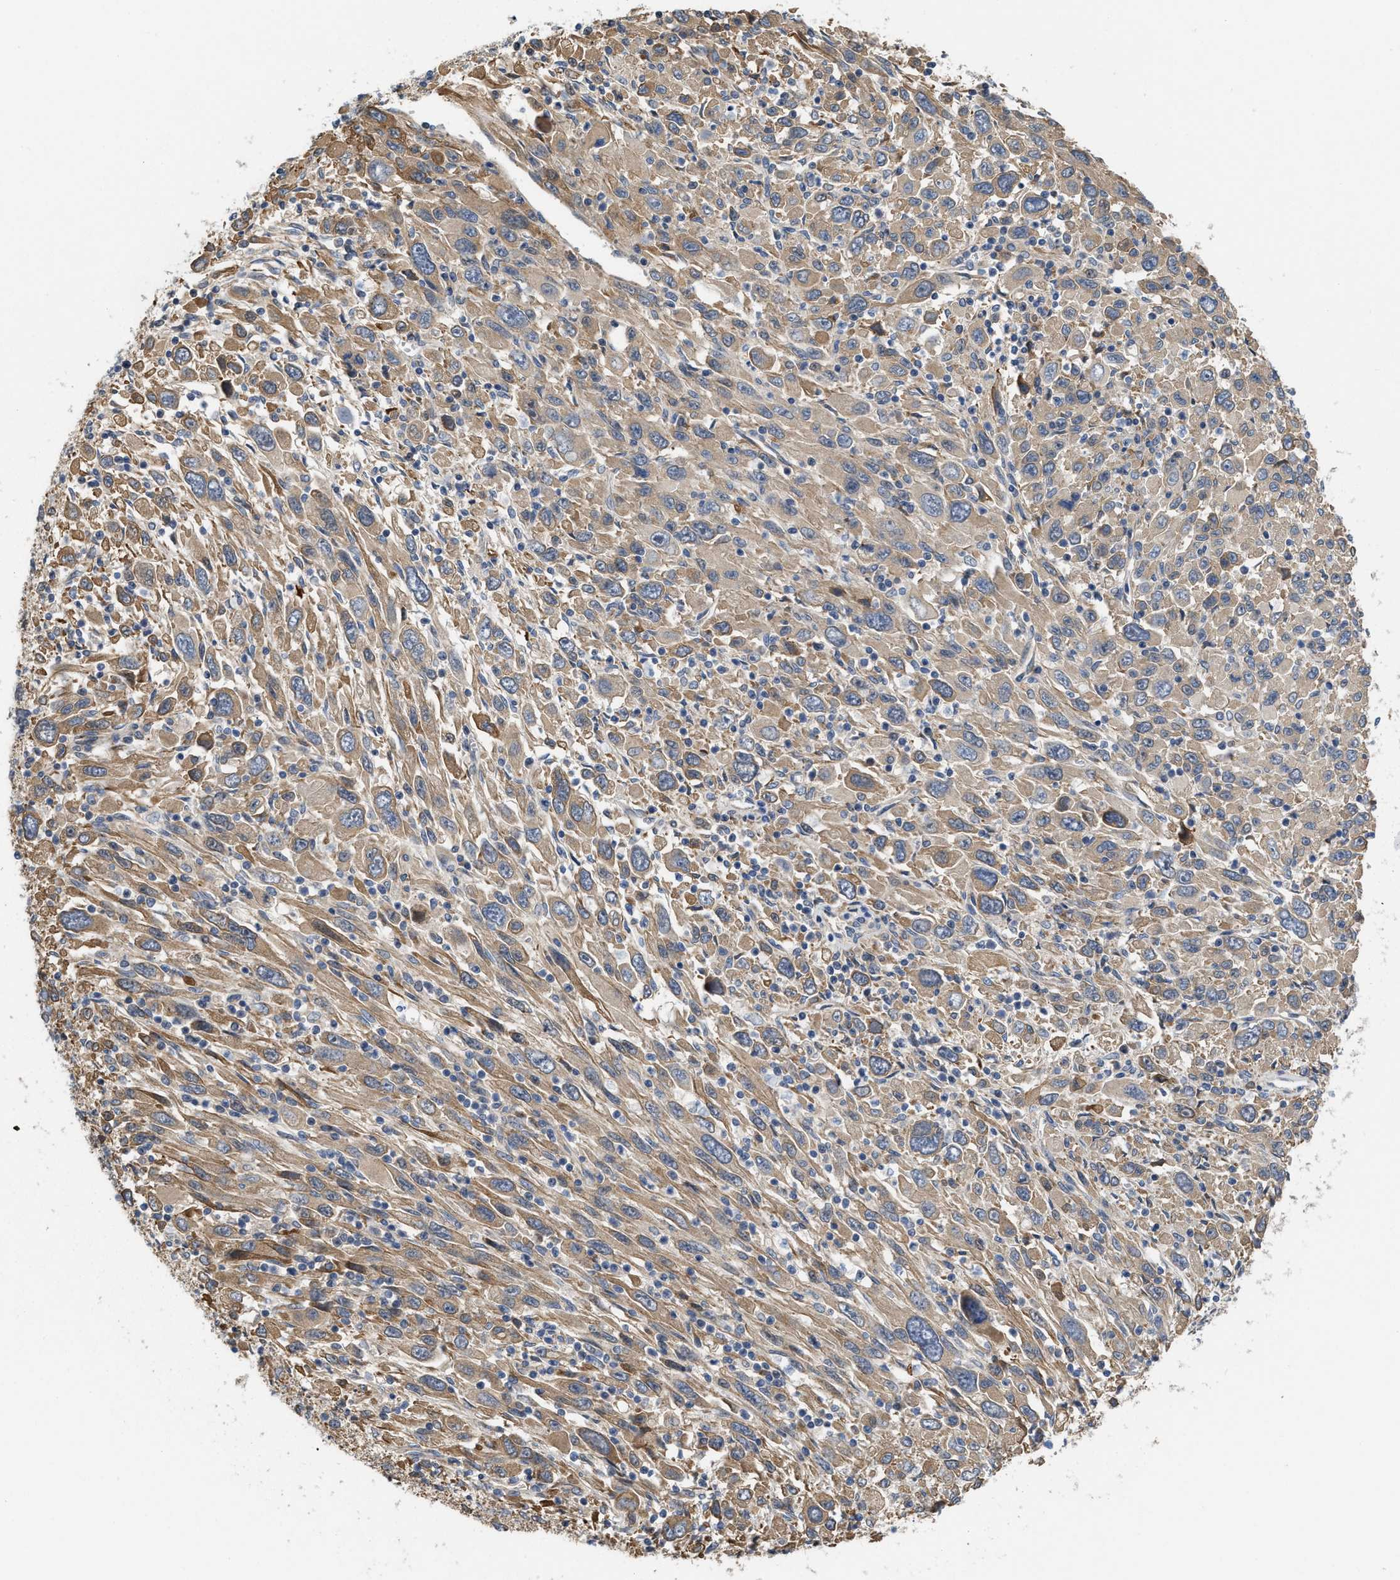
{"staining": {"intensity": "moderate", "quantity": ">75%", "location": "cytoplasmic/membranous"}, "tissue": "melanoma", "cell_type": "Tumor cells", "image_type": "cancer", "snomed": [{"axis": "morphology", "description": "Malignant melanoma, Metastatic site"}, {"axis": "topography", "description": "Skin"}], "caption": "Melanoma tissue shows moderate cytoplasmic/membranous staining in approximately >75% of tumor cells, visualized by immunohistochemistry.", "gene": "CSNK1A1", "patient": {"sex": "female", "age": 56}}